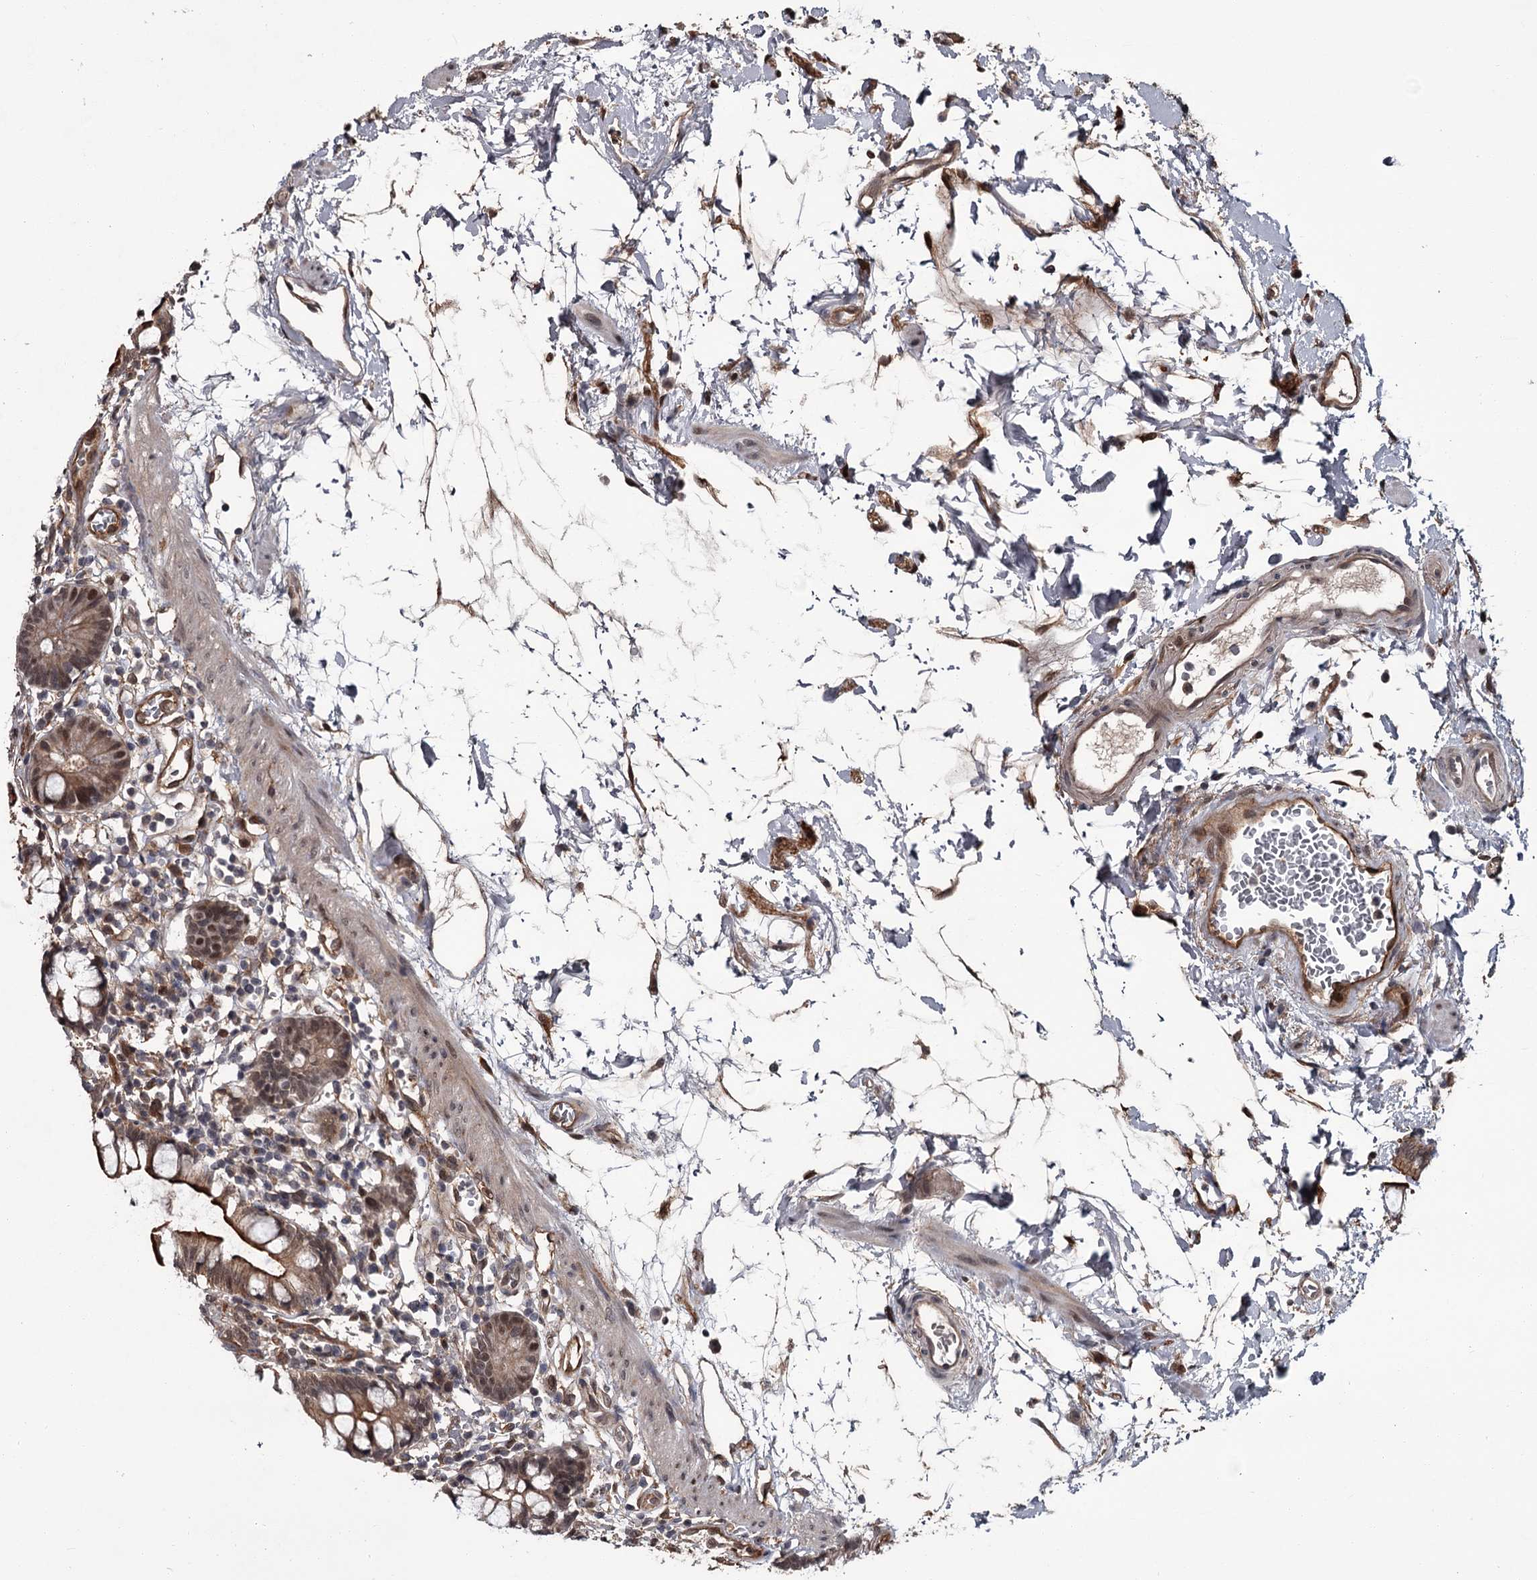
{"staining": {"intensity": "moderate", "quantity": ">75%", "location": "cytoplasmic/membranous"}, "tissue": "small intestine", "cell_type": "Glandular cells", "image_type": "normal", "snomed": [{"axis": "morphology", "description": "Normal tissue, NOS"}, {"axis": "topography", "description": "Small intestine"}], "caption": "High-power microscopy captured an immunohistochemistry (IHC) image of normal small intestine, revealing moderate cytoplasmic/membranous staining in about >75% of glandular cells. (Stains: DAB (3,3'-diaminobenzidine) in brown, nuclei in blue, Microscopy: brightfield microscopy at high magnification).", "gene": "CDC42EP2", "patient": {"sex": "female", "age": 84}}